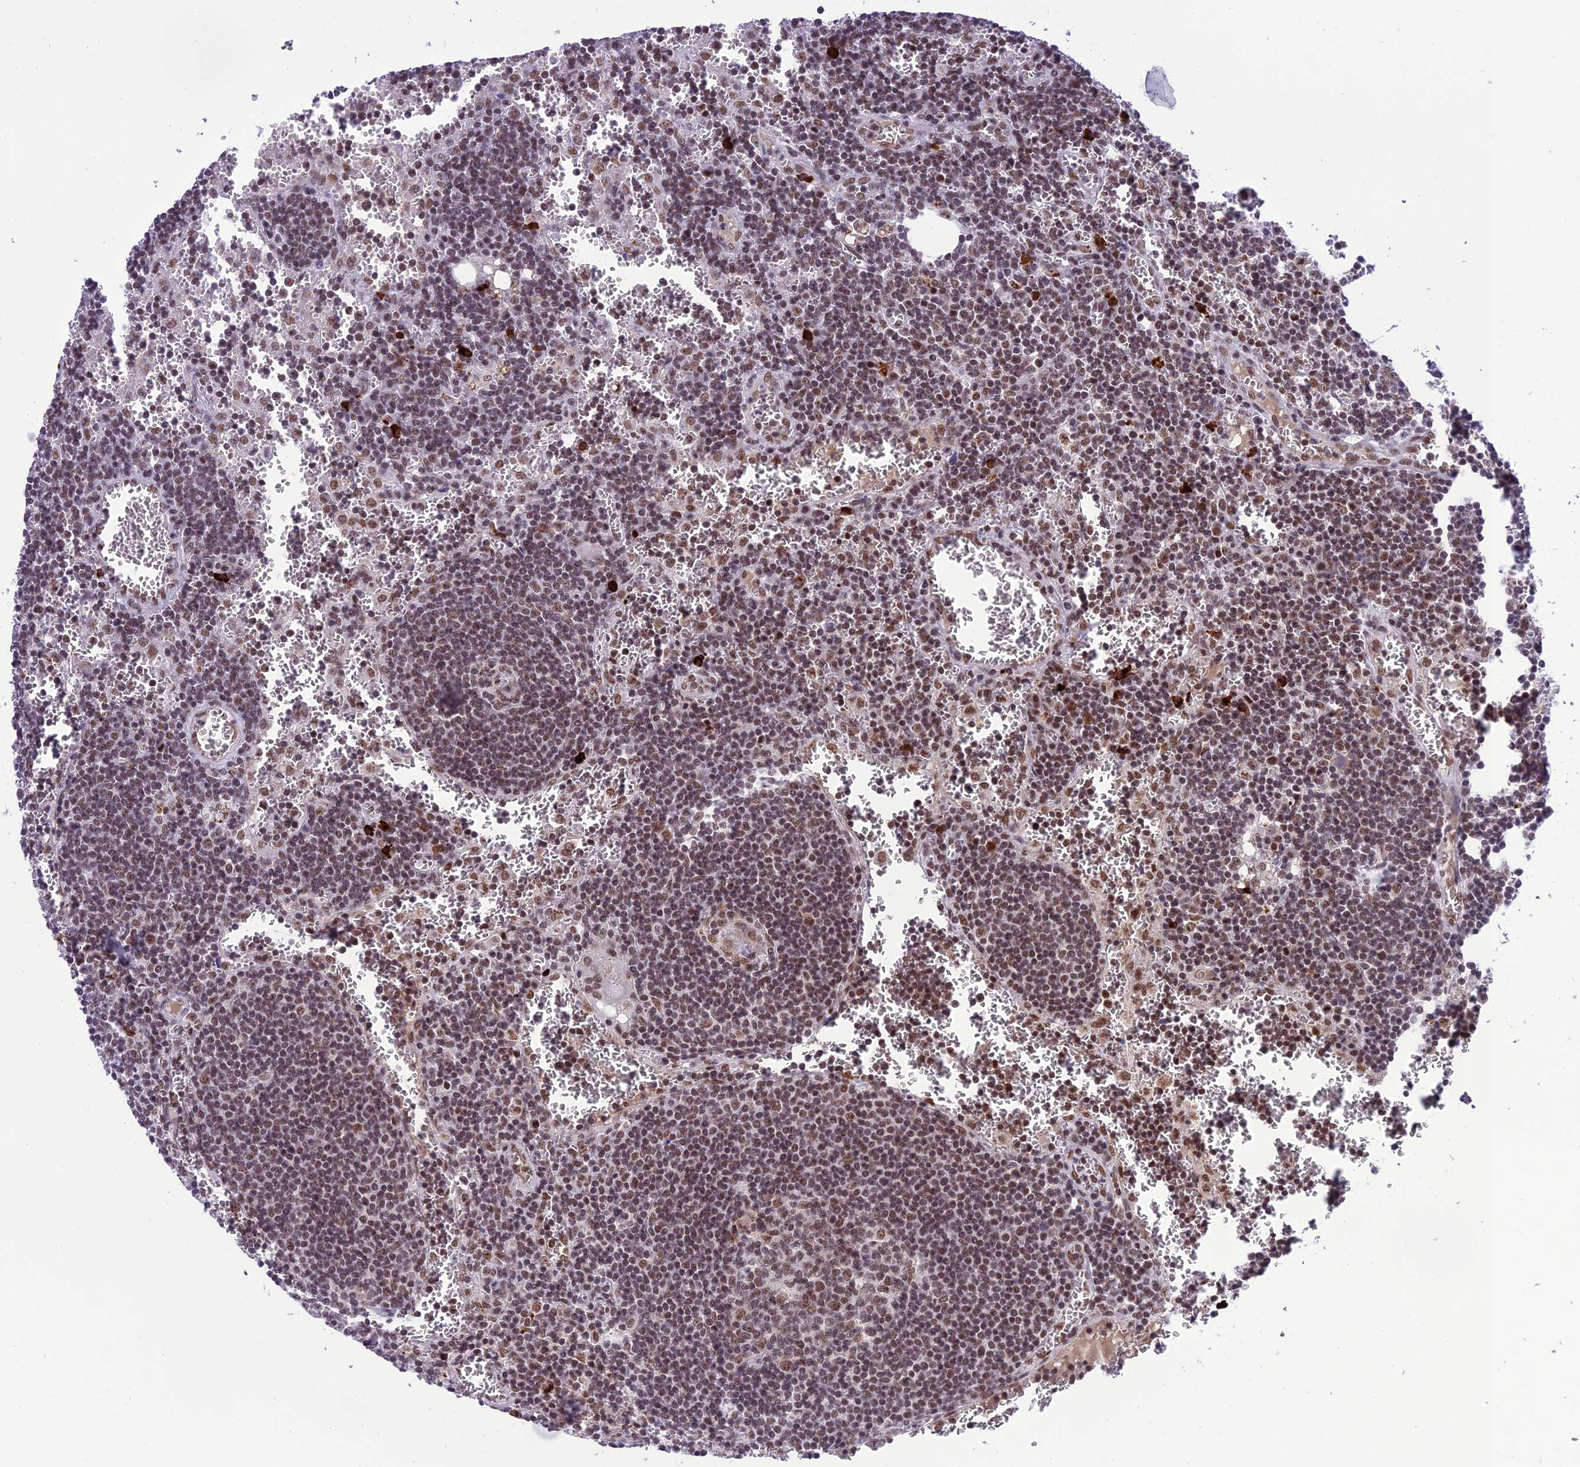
{"staining": {"intensity": "moderate", "quantity": ">75%", "location": "nuclear"}, "tissue": "lymph node", "cell_type": "Germinal center cells", "image_type": "normal", "snomed": [{"axis": "morphology", "description": "Normal tissue, NOS"}, {"axis": "topography", "description": "Lymph node"}], "caption": "Lymph node stained with immunohistochemistry demonstrates moderate nuclear staining in about >75% of germinal center cells.", "gene": "SH3RF3", "patient": {"sex": "female", "age": 73}}